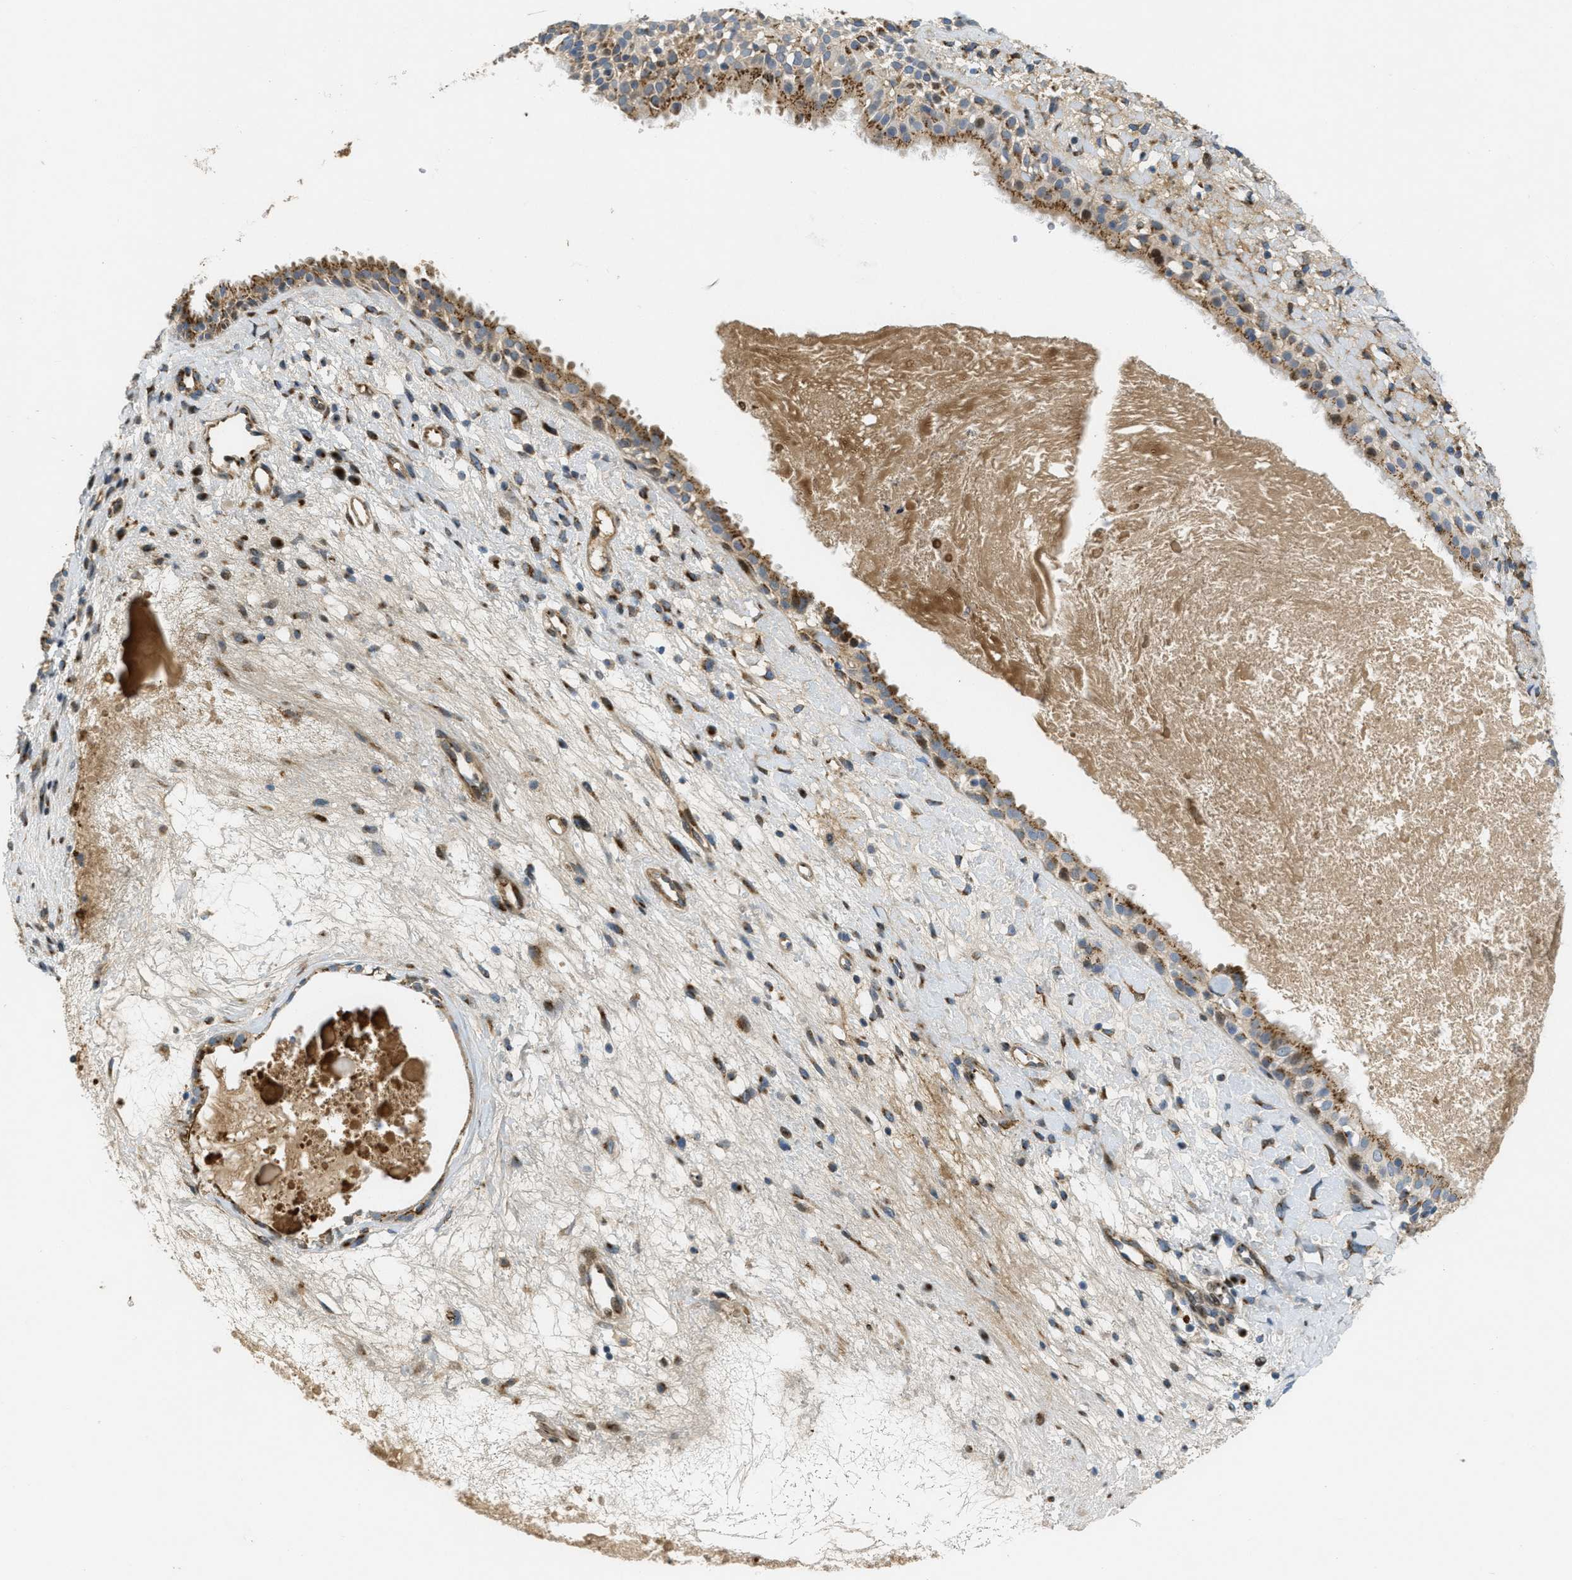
{"staining": {"intensity": "moderate", "quantity": ">75%", "location": "cytoplasmic/membranous"}, "tissue": "nasopharynx", "cell_type": "Respiratory epithelial cells", "image_type": "normal", "snomed": [{"axis": "morphology", "description": "Normal tissue, NOS"}, {"axis": "topography", "description": "Nasopharynx"}], "caption": "Protein staining exhibits moderate cytoplasmic/membranous positivity in about >75% of respiratory epithelial cells in normal nasopharynx.", "gene": "ZFPL1", "patient": {"sex": "male", "age": 22}}